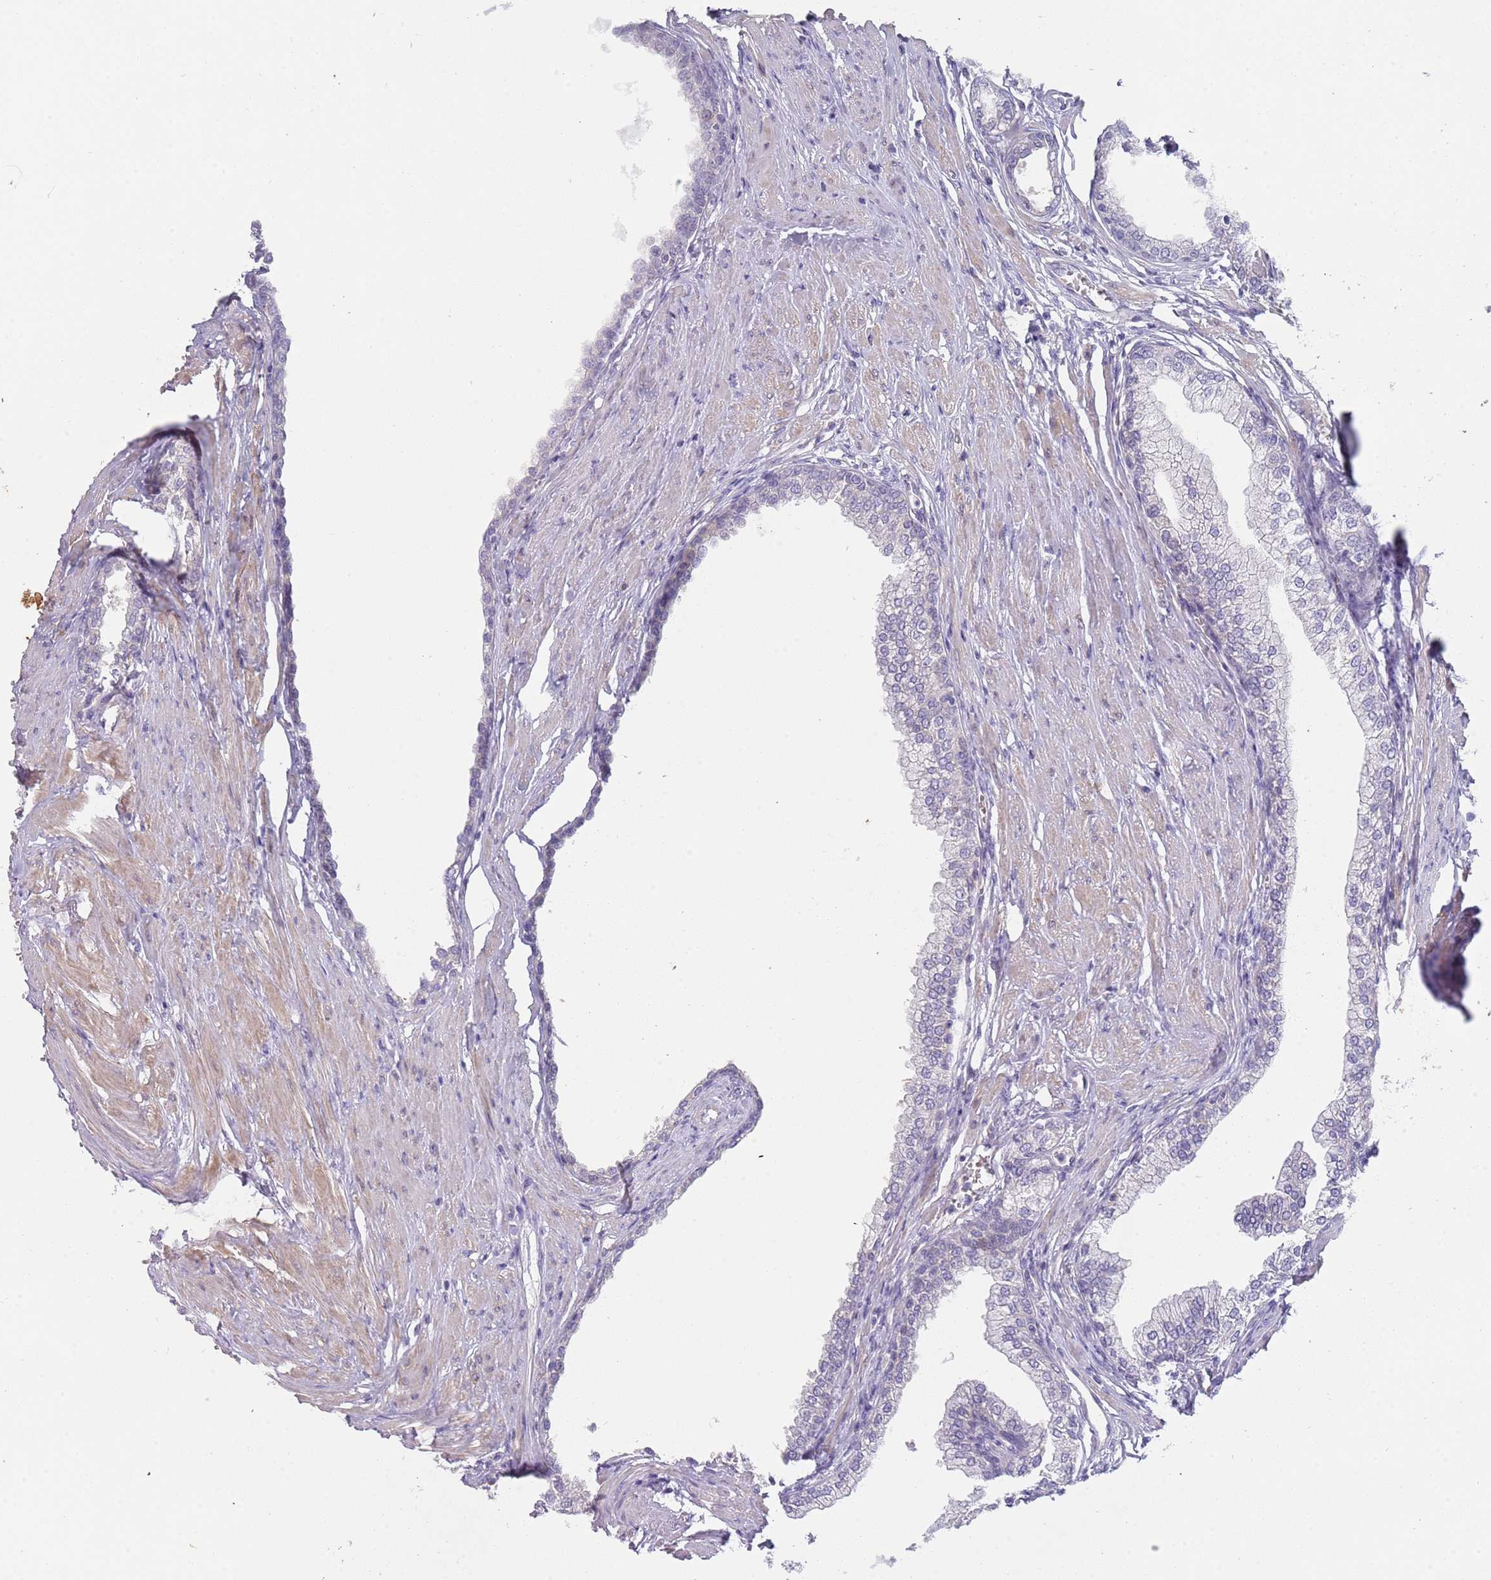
{"staining": {"intensity": "negative", "quantity": "none", "location": "none"}, "tissue": "prostate", "cell_type": "Glandular cells", "image_type": "normal", "snomed": [{"axis": "morphology", "description": "Normal tissue, NOS"}, {"axis": "morphology", "description": "Urothelial carcinoma, Low grade"}, {"axis": "topography", "description": "Urinary bladder"}, {"axis": "topography", "description": "Prostate"}], "caption": "This is a photomicrograph of immunohistochemistry (IHC) staining of normal prostate, which shows no staining in glandular cells.", "gene": "PRAC1", "patient": {"sex": "male", "age": 60}}